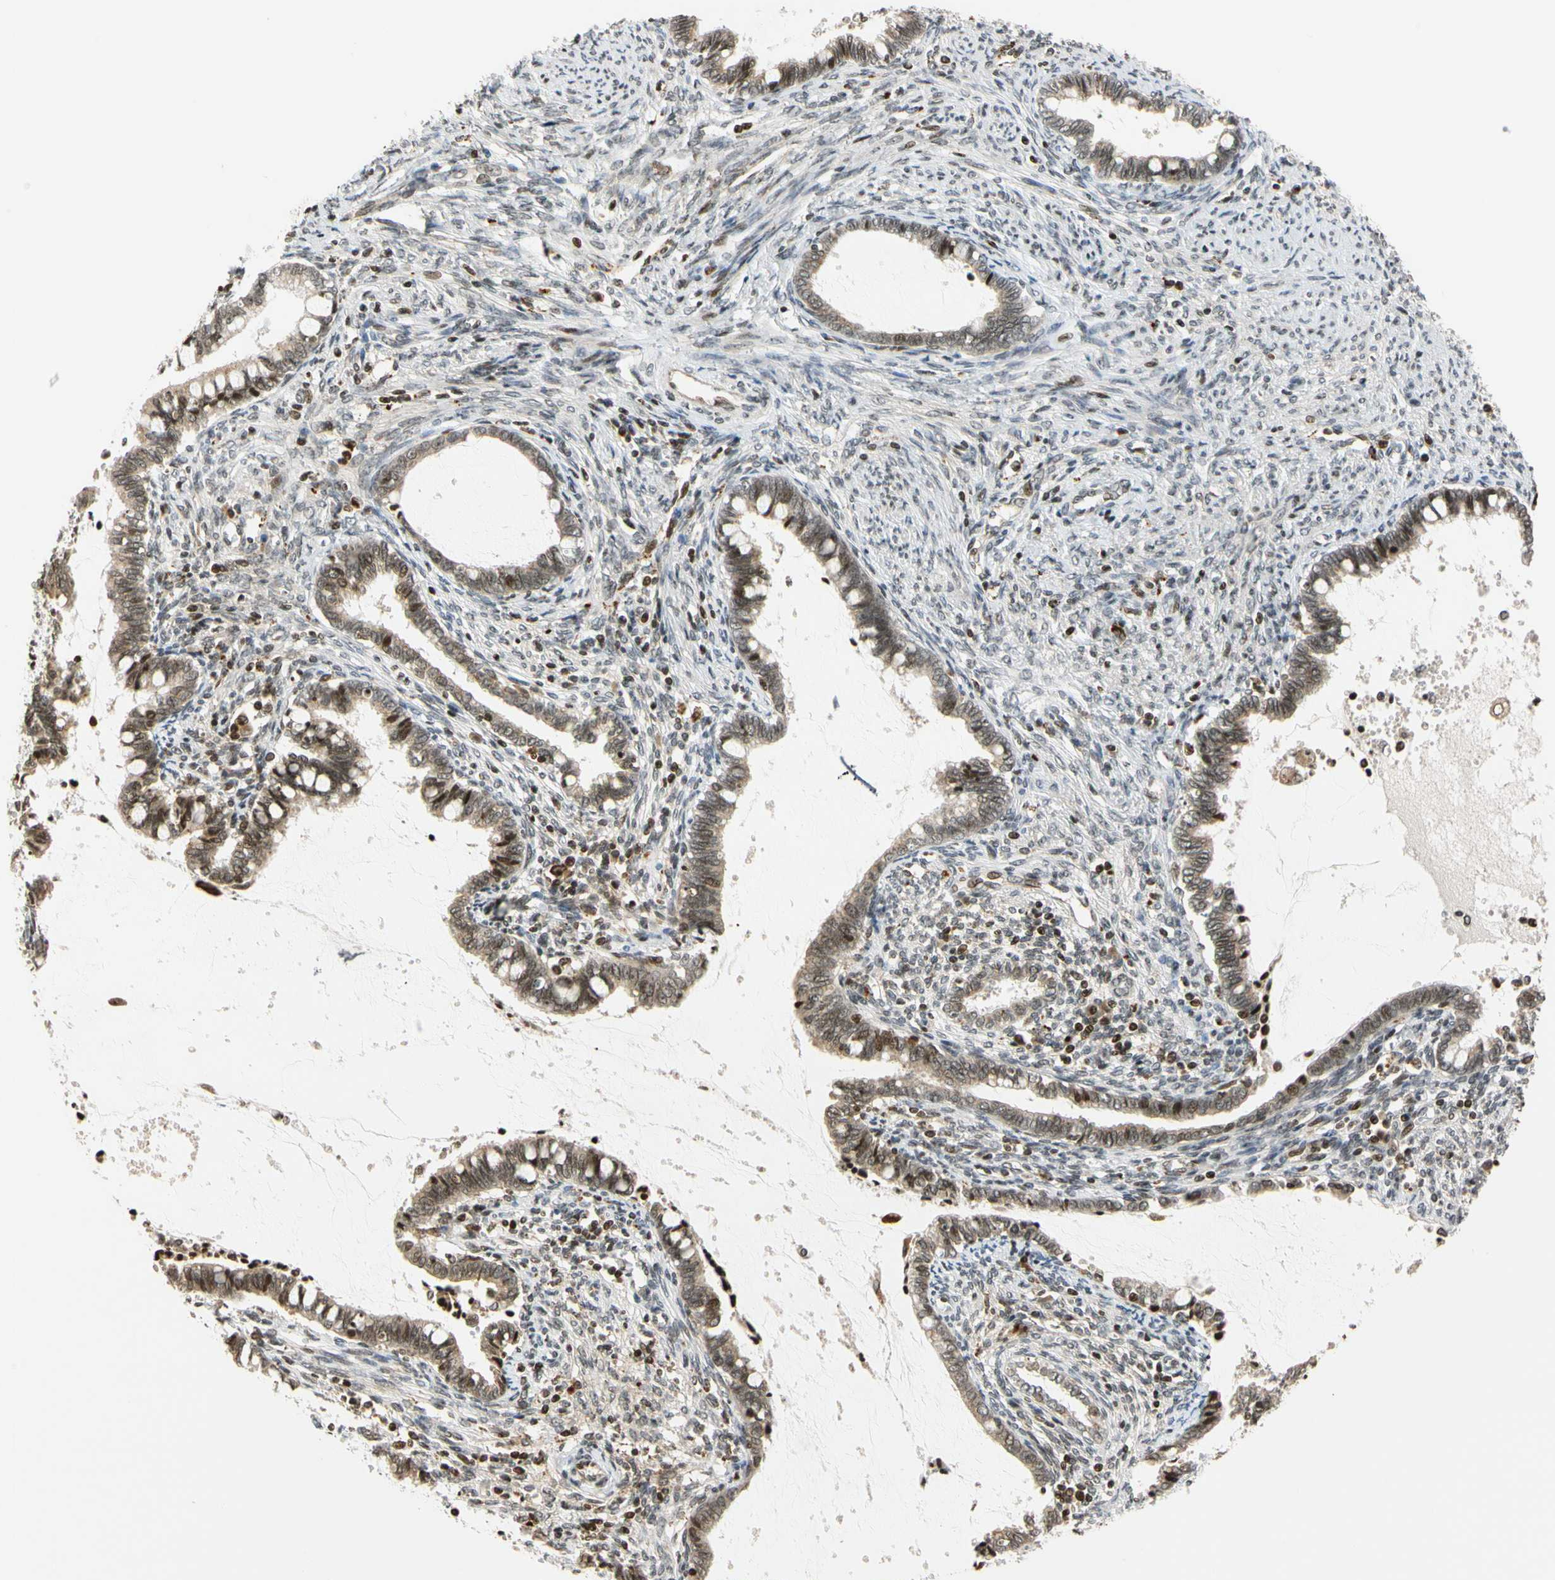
{"staining": {"intensity": "moderate", "quantity": ">75%", "location": "cytoplasmic/membranous,nuclear"}, "tissue": "cervical cancer", "cell_type": "Tumor cells", "image_type": "cancer", "snomed": [{"axis": "morphology", "description": "Adenocarcinoma, NOS"}, {"axis": "topography", "description": "Cervix"}], "caption": "Tumor cells demonstrate moderate cytoplasmic/membranous and nuclear positivity in approximately >75% of cells in cervical adenocarcinoma. The staining was performed using DAB (3,3'-diaminobenzidine) to visualize the protein expression in brown, while the nuclei were stained in blue with hematoxylin (Magnification: 20x).", "gene": "CDK7", "patient": {"sex": "female", "age": 44}}